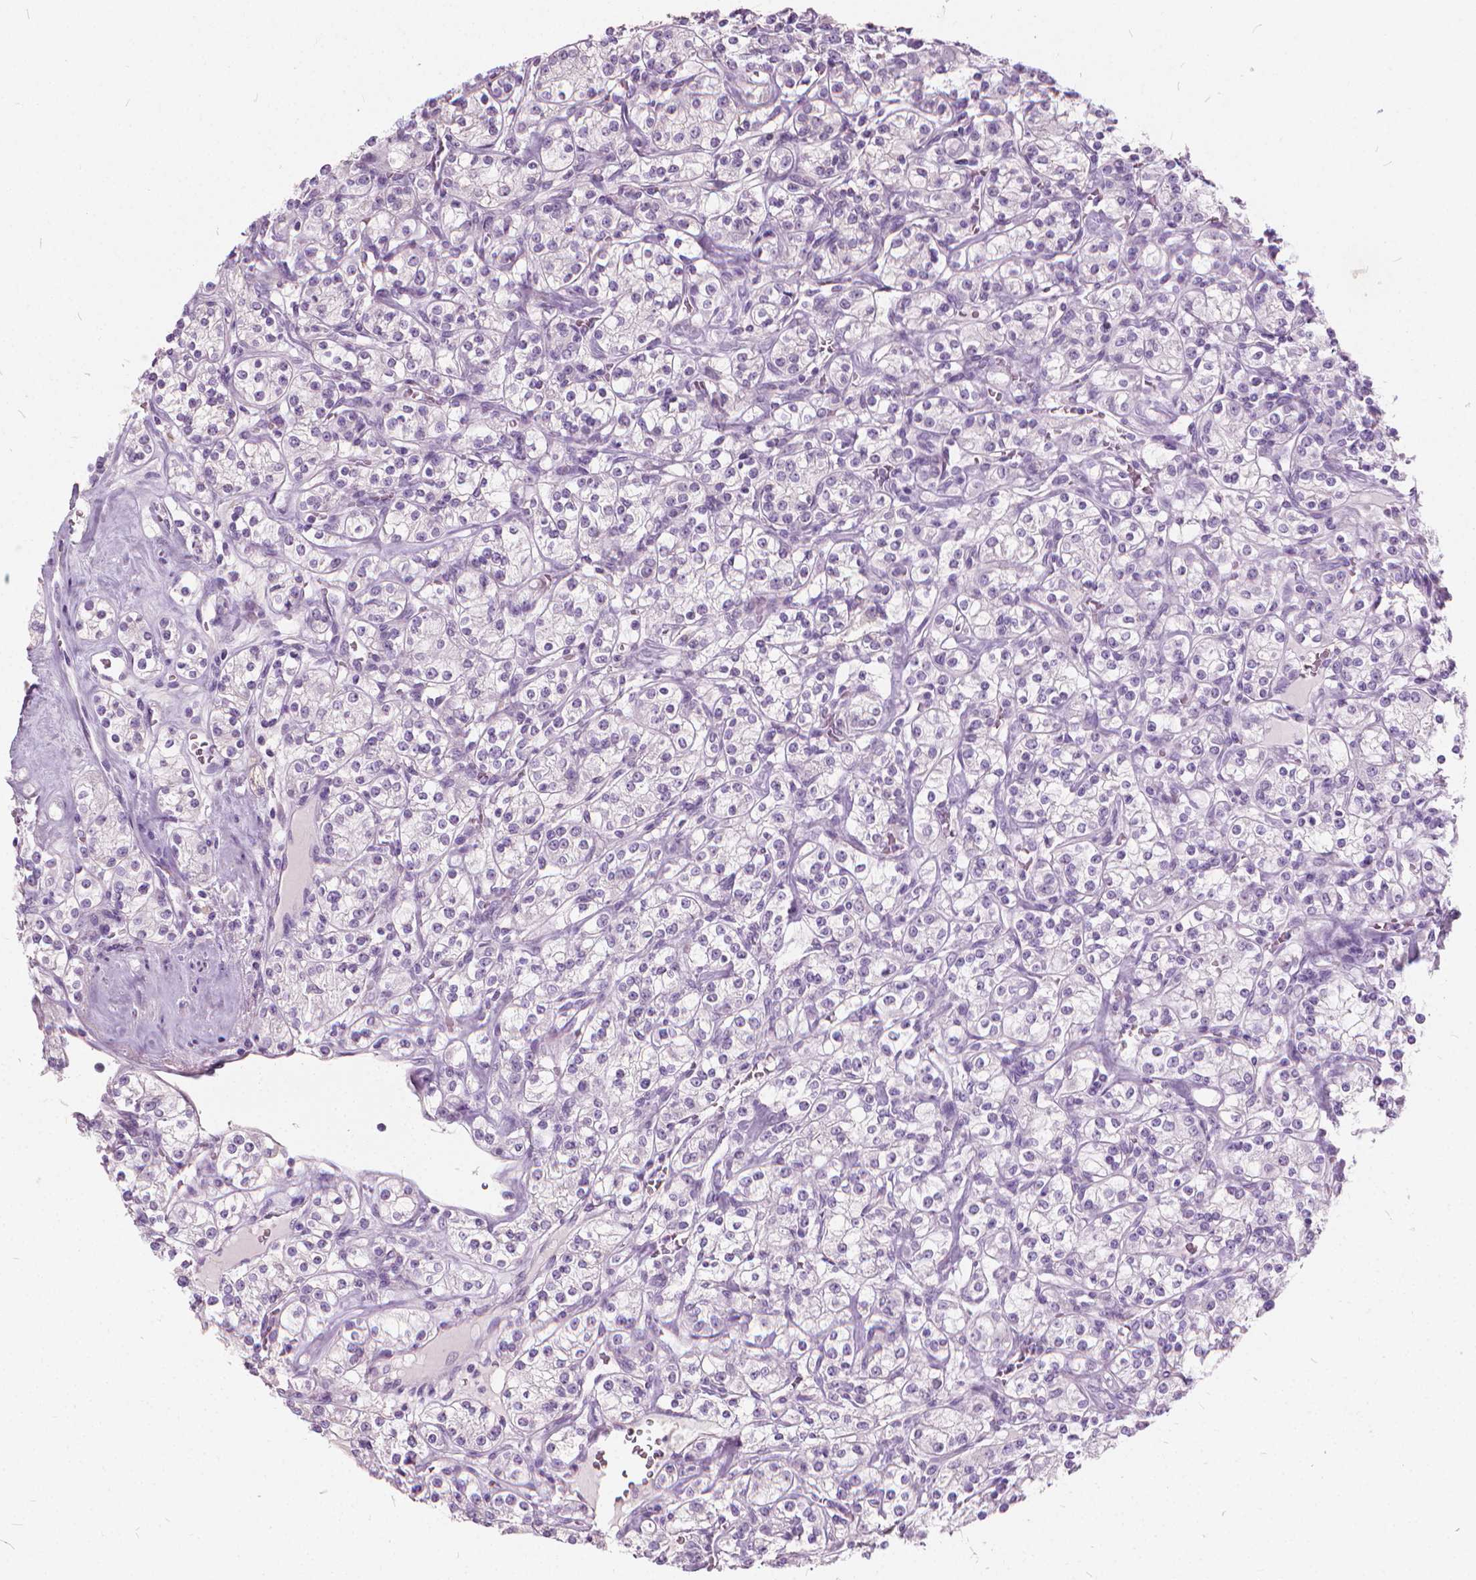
{"staining": {"intensity": "negative", "quantity": "none", "location": "none"}, "tissue": "renal cancer", "cell_type": "Tumor cells", "image_type": "cancer", "snomed": [{"axis": "morphology", "description": "Adenocarcinoma, NOS"}, {"axis": "topography", "description": "Kidney"}], "caption": "Tumor cells show no significant positivity in renal adenocarcinoma.", "gene": "DNM1", "patient": {"sex": "male", "age": 77}}